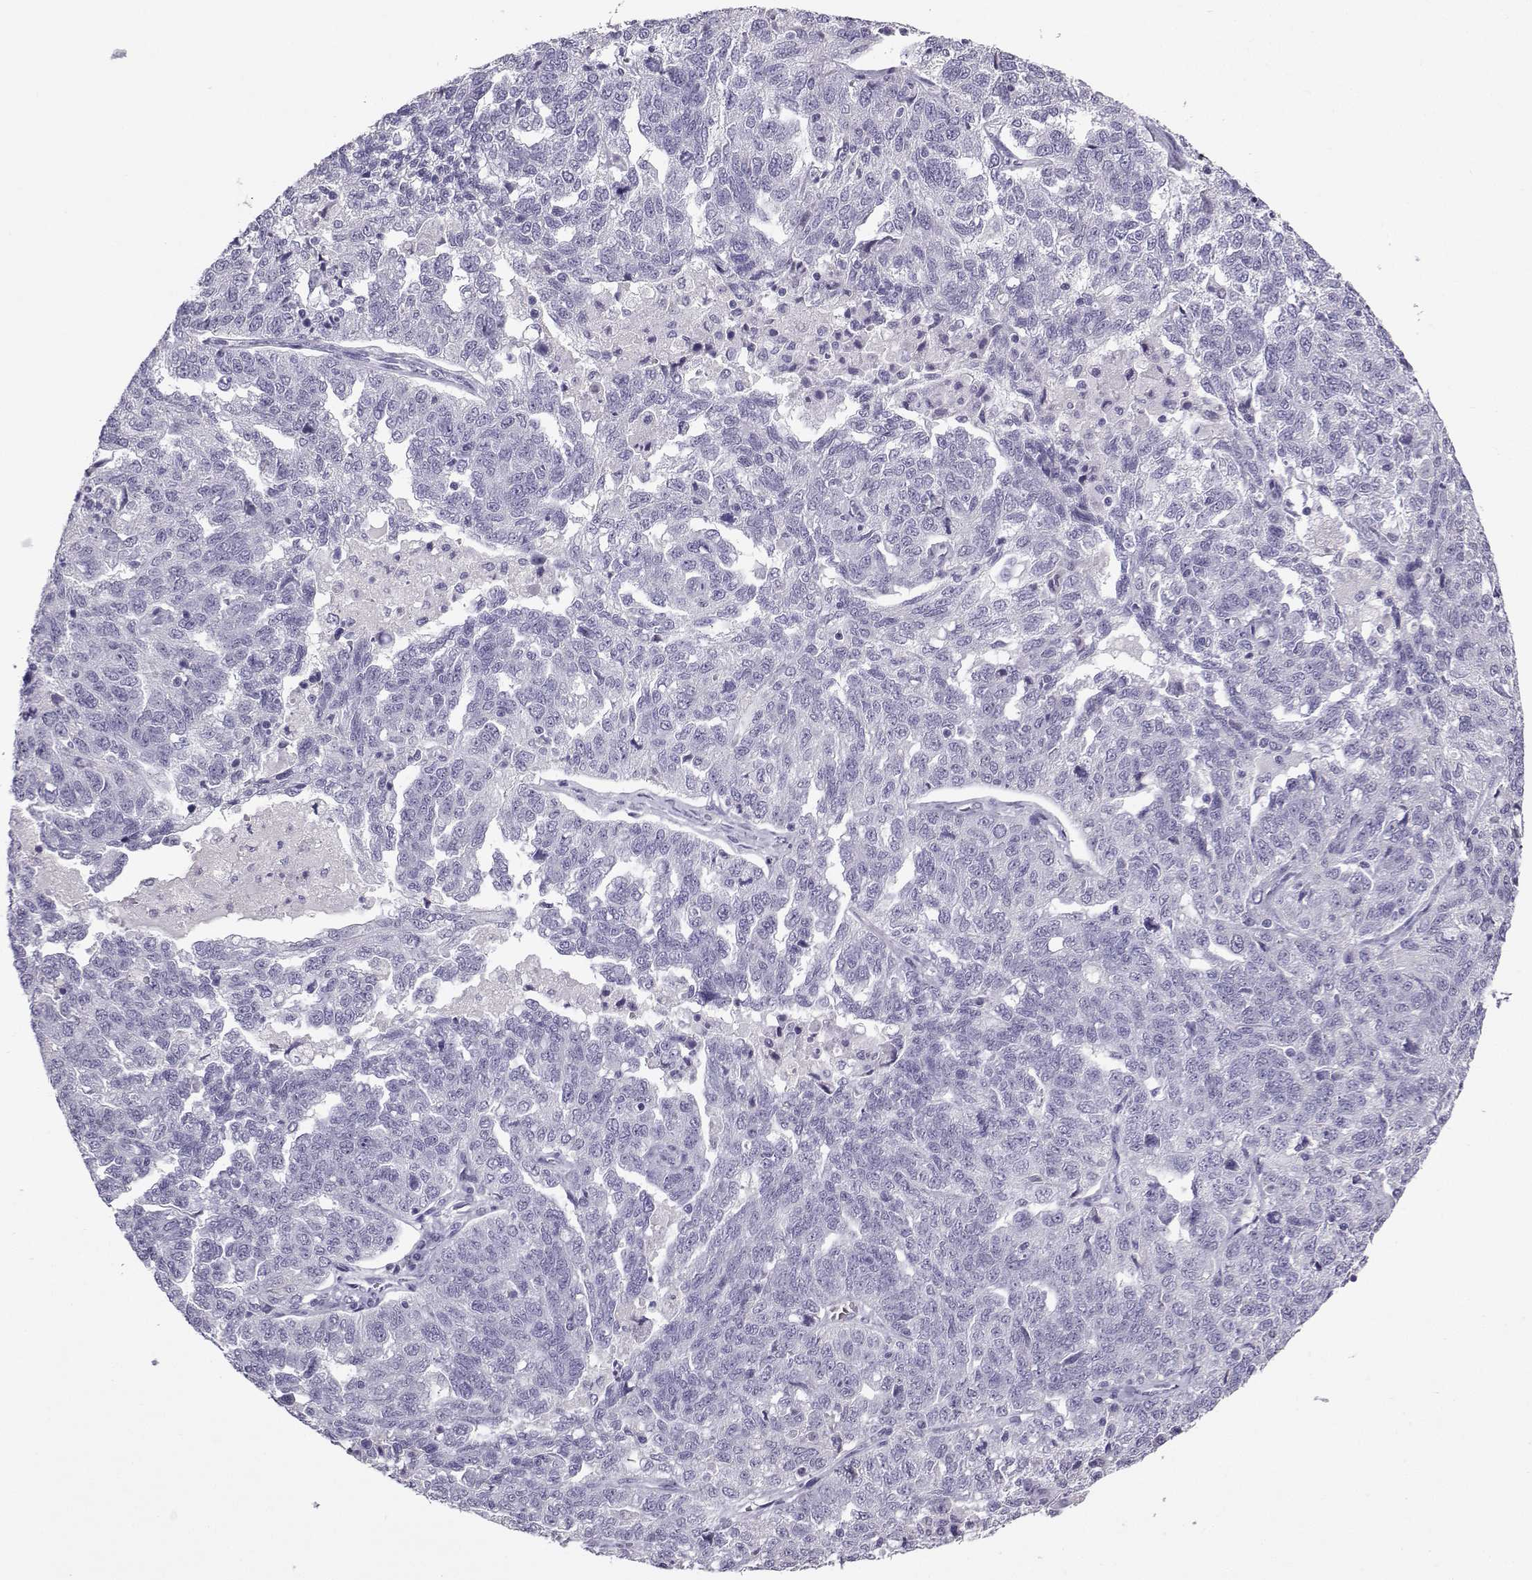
{"staining": {"intensity": "negative", "quantity": "none", "location": "none"}, "tissue": "ovarian cancer", "cell_type": "Tumor cells", "image_type": "cancer", "snomed": [{"axis": "morphology", "description": "Cystadenocarcinoma, serous, NOS"}, {"axis": "topography", "description": "Ovary"}], "caption": "DAB (3,3'-diaminobenzidine) immunohistochemical staining of ovarian cancer (serous cystadenocarcinoma) shows no significant expression in tumor cells.", "gene": "TBR1", "patient": {"sex": "female", "age": 71}}